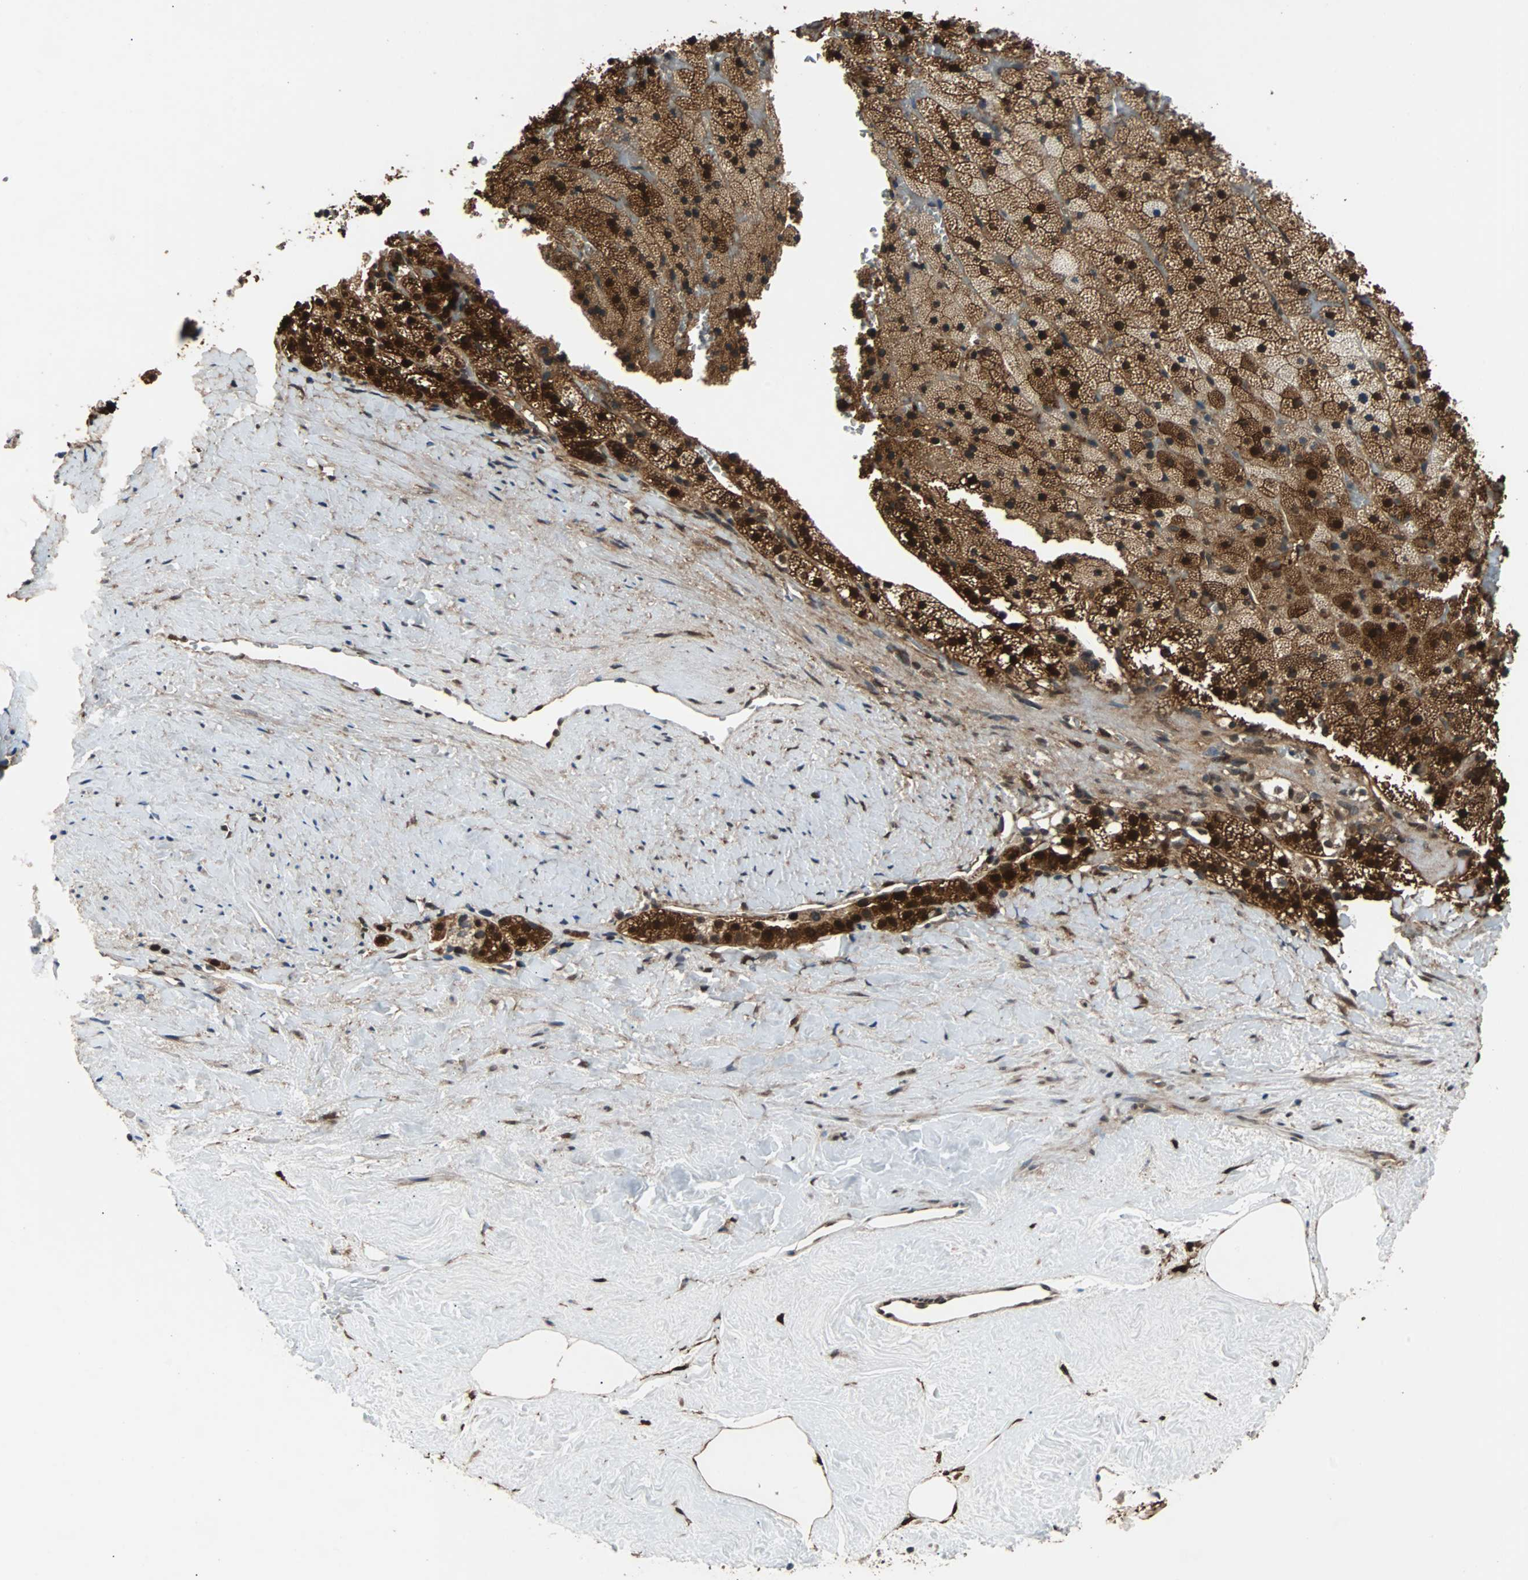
{"staining": {"intensity": "strong", "quantity": ">75%", "location": "cytoplasmic/membranous,nuclear"}, "tissue": "adrenal gland", "cell_type": "Glandular cells", "image_type": "normal", "snomed": [{"axis": "morphology", "description": "Normal tissue, NOS"}, {"axis": "topography", "description": "Adrenal gland"}], "caption": "Protein positivity by immunohistochemistry (IHC) displays strong cytoplasmic/membranous,nuclear positivity in approximately >75% of glandular cells in benign adrenal gland.", "gene": "PRDX6", "patient": {"sex": "male", "age": 35}}